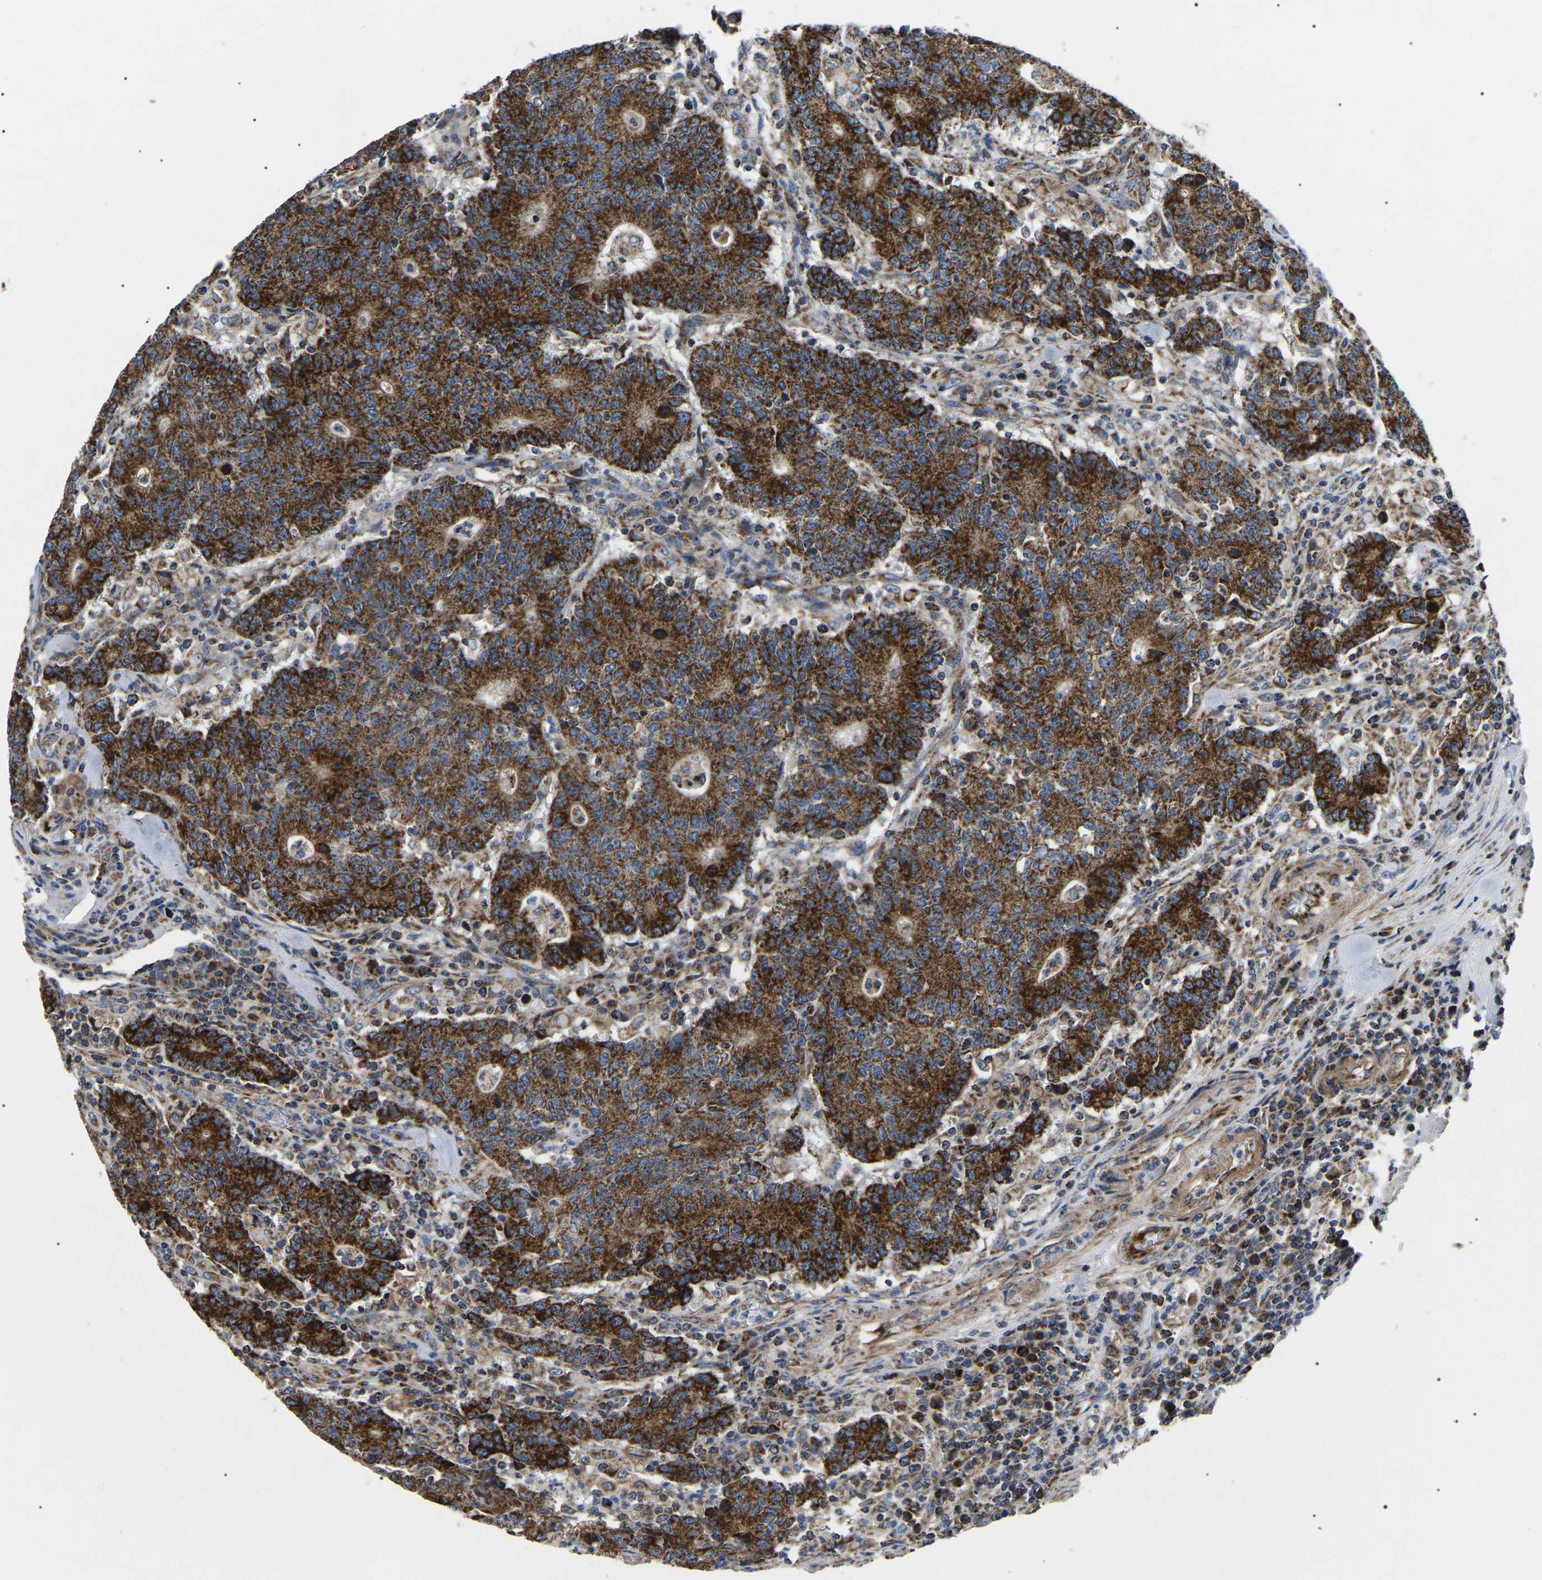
{"staining": {"intensity": "strong", "quantity": ">75%", "location": "cytoplasmic/membranous"}, "tissue": "colorectal cancer", "cell_type": "Tumor cells", "image_type": "cancer", "snomed": [{"axis": "morphology", "description": "Normal tissue, NOS"}, {"axis": "morphology", "description": "Adenocarcinoma, NOS"}, {"axis": "topography", "description": "Colon"}], "caption": "Colorectal adenocarcinoma tissue demonstrates strong cytoplasmic/membranous expression in approximately >75% of tumor cells, visualized by immunohistochemistry.", "gene": "PPM1E", "patient": {"sex": "female", "age": 75}}